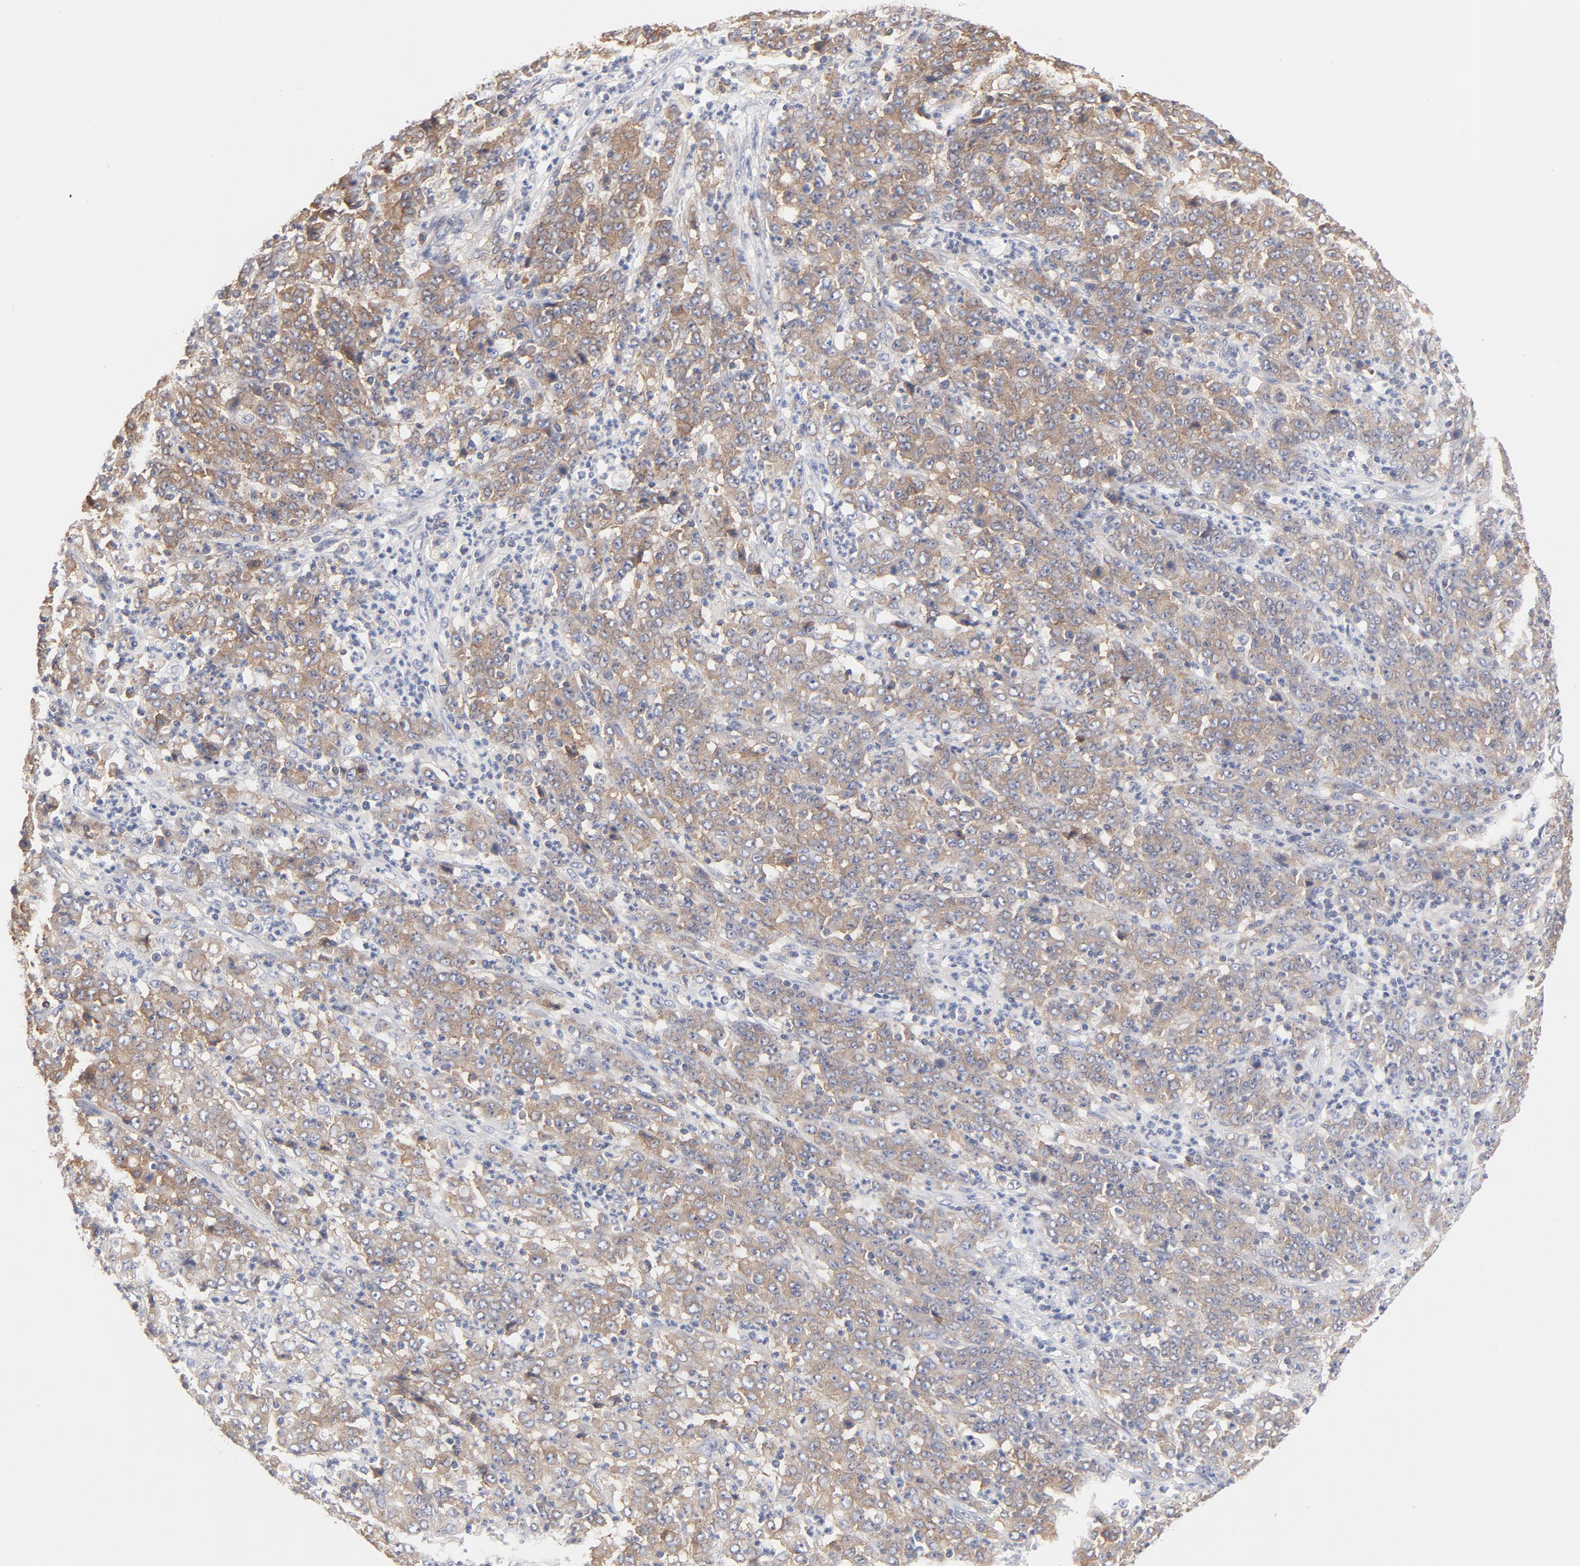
{"staining": {"intensity": "weak", "quantity": ">75%", "location": "cytoplasmic/membranous"}, "tissue": "stomach cancer", "cell_type": "Tumor cells", "image_type": "cancer", "snomed": [{"axis": "morphology", "description": "Adenocarcinoma, NOS"}, {"axis": "topography", "description": "Stomach, lower"}], "caption": "Brown immunohistochemical staining in human adenocarcinoma (stomach) demonstrates weak cytoplasmic/membranous positivity in approximately >75% of tumor cells.", "gene": "SETD3", "patient": {"sex": "female", "age": 71}}